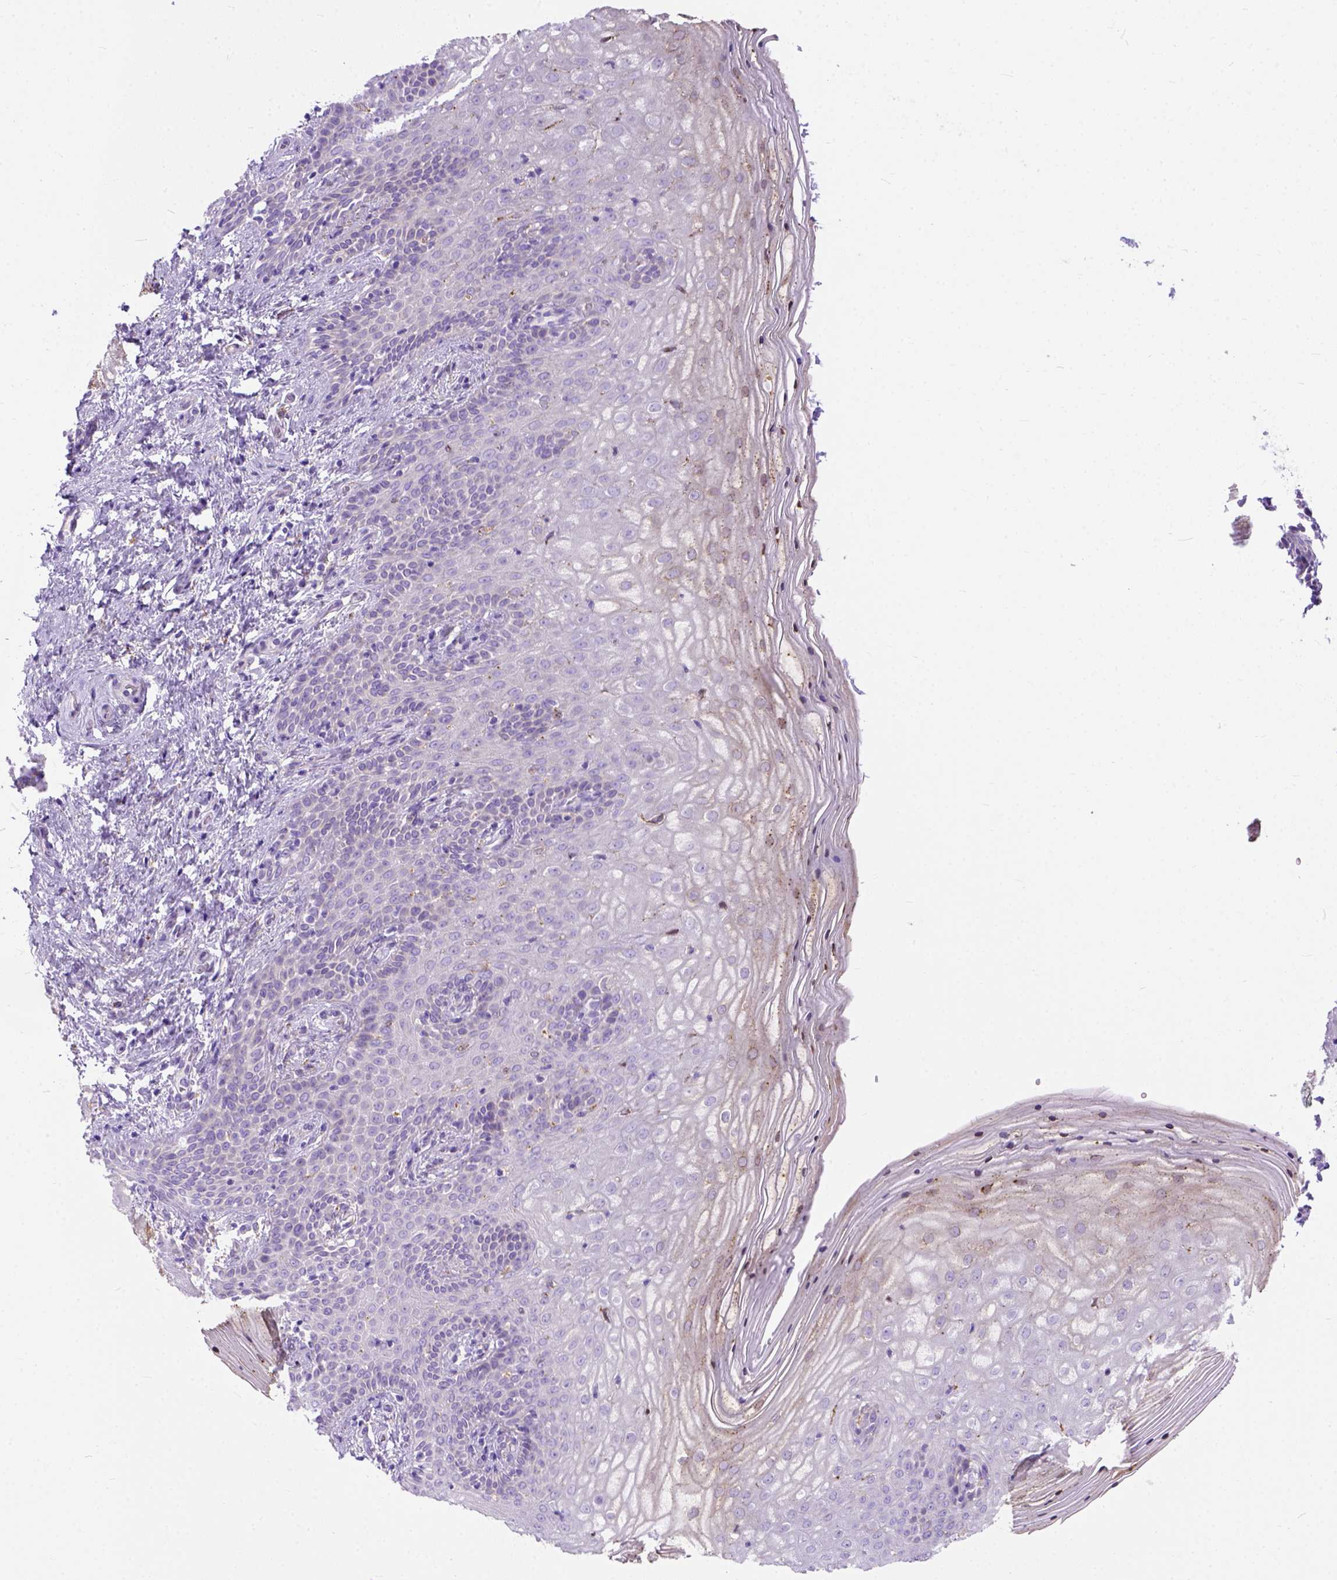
{"staining": {"intensity": "moderate", "quantity": "25%-75%", "location": "cytoplasmic/membranous"}, "tissue": "vagina", "cell_type": "Squamous epithelial cells", "image_type": "normal", "snomed": [{"axis": "morphology", "description": "Normal tissue, NOS"}, {"axis": "topography", "description": "Vagina"}], "caption": "A histopathology image of vagina stained for a protein displays moderate cytoplasmic/membranous brown staining in squamous epithelial cells.", "gene": "PLK4", "patient": {"sex": "female", "age": 45}}